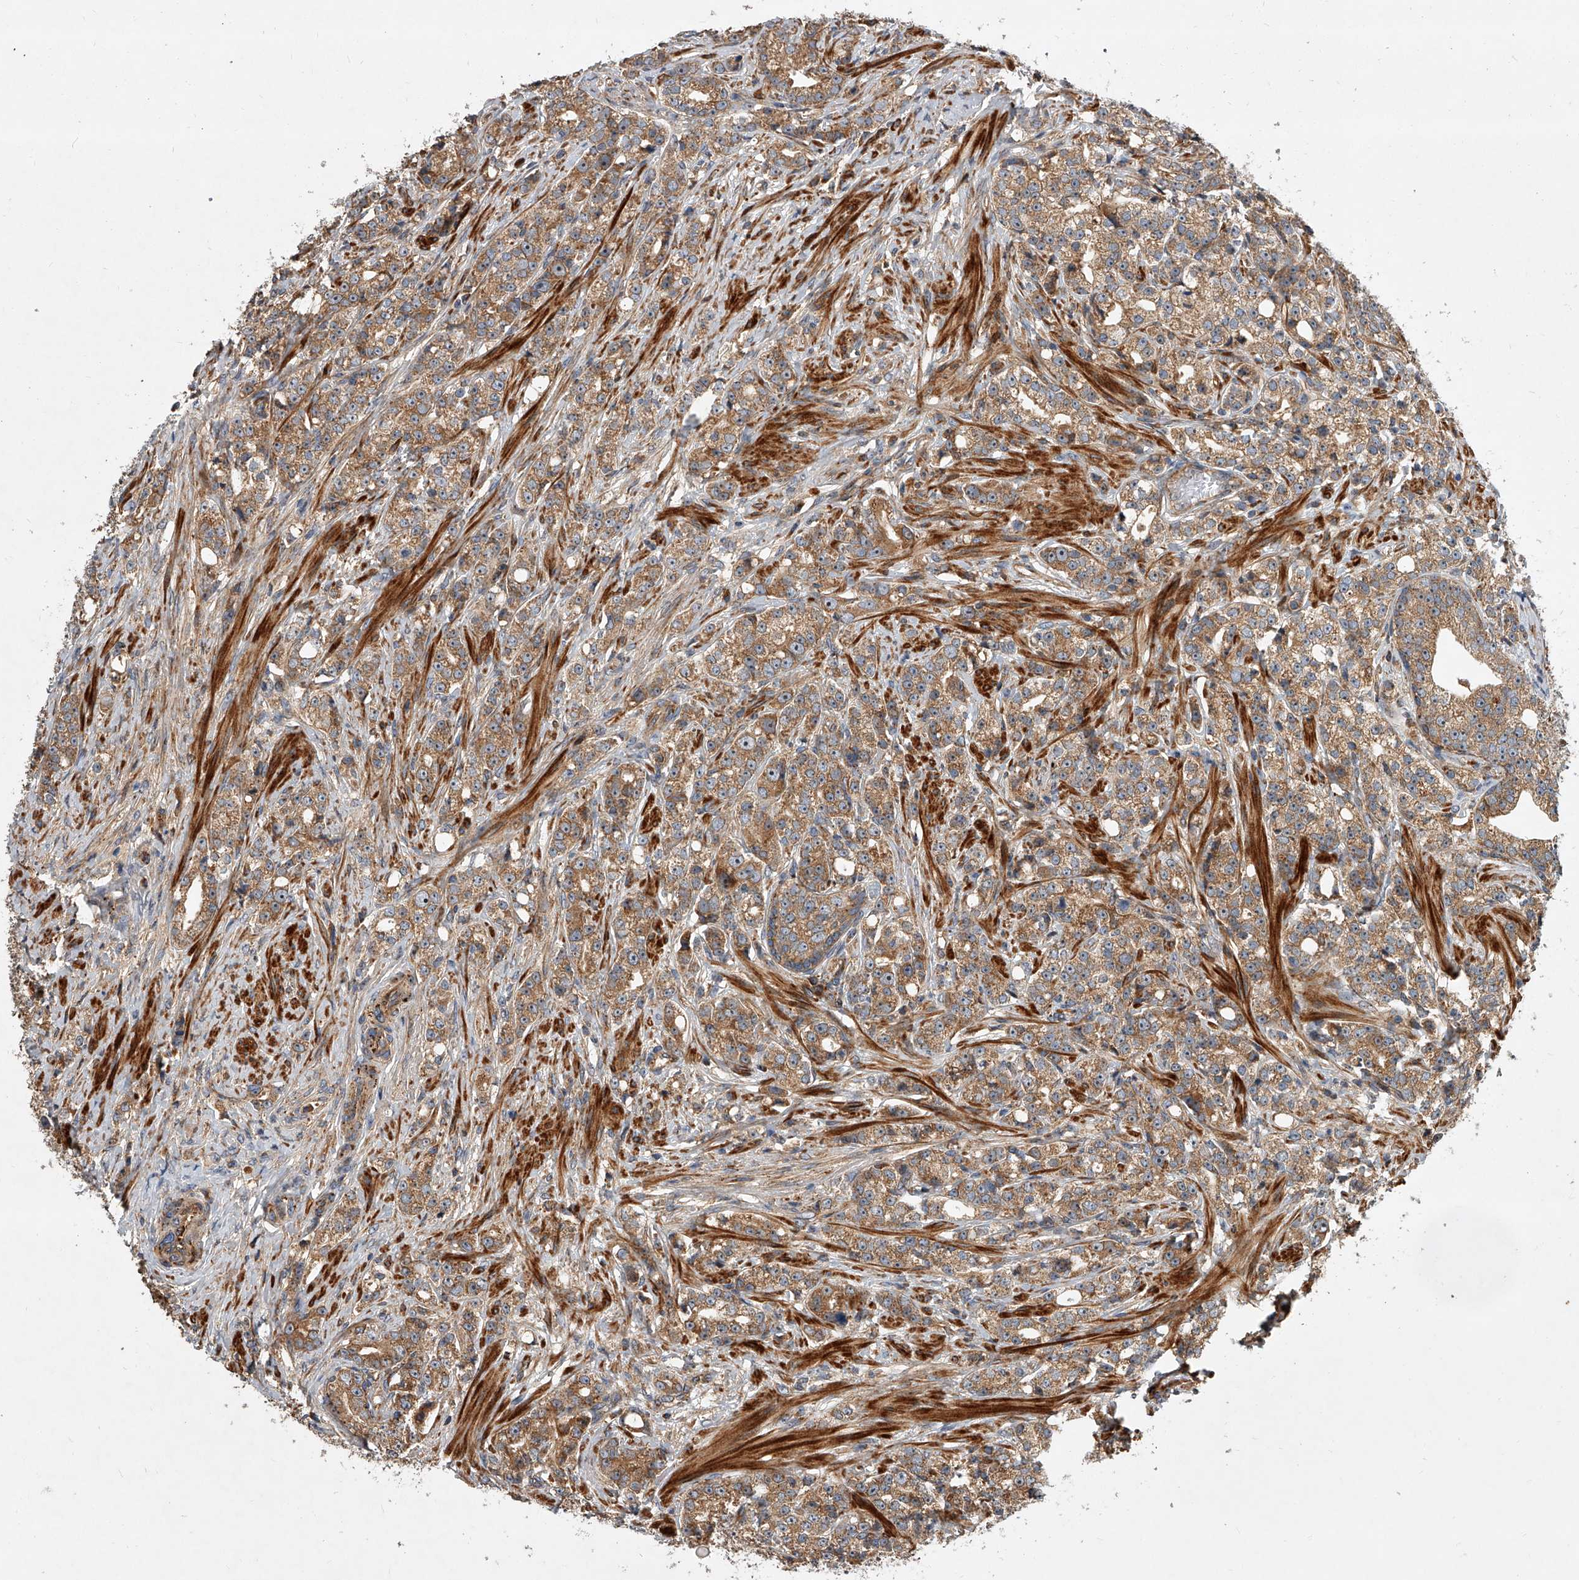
{"staining": {"intensity": "moderate", "quantity": ">75%", "location": "cytoplasmic/membranous"}, "tissue": "prostate cancer", "cell_type": "Tumor cells", "image_type": "cancer", "snomed": [{"axis": "morphology", "description": "Adenocarcinoma, High grade"}, {"axis": "topography", "description": "Prostate"}], "caption": "Brown immunohistochemical staining in prostate adenocarcinoma (high-grade) demonstrates moderate cytoplasmic/membranous expression in about >75% of tumor cells.", "gene": "USP47", "patient": {"sex": "male", "age": 69}}